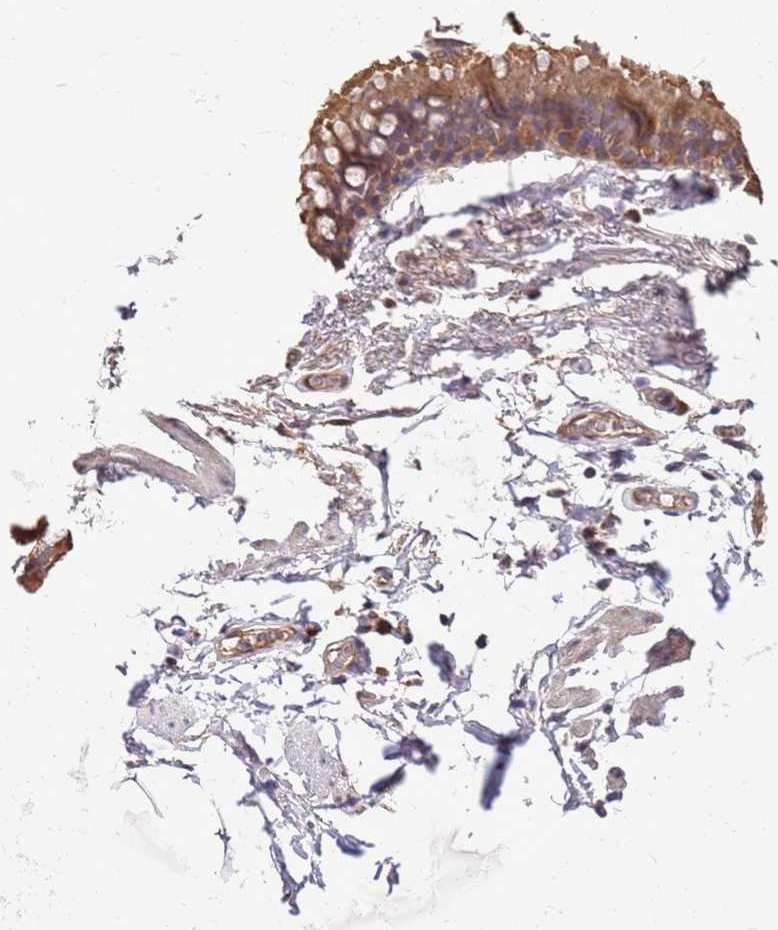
{"staining": {"intensity": "weak", "quantity": ">75%", "location": "cytoplasmic/membranous"}, "tissue": "adipose tissue", "cell_type": "Adipocytes", "image_type": "normal", "snomed": [{"axis": "morphology", "description": "Normal tissue, NOS"}, {"axis": "topography", "description": "Lymph node"}, {"axis": "topography", "description": "Bronchus"}], "caption": "Brown immunohistochemical staining in benign adipose tissue shows weak cytoplasmic/membranous staining in about >75% of adipocytes.", "gene": "BBS5", "patient": {"sex": "male", "age": 63}}